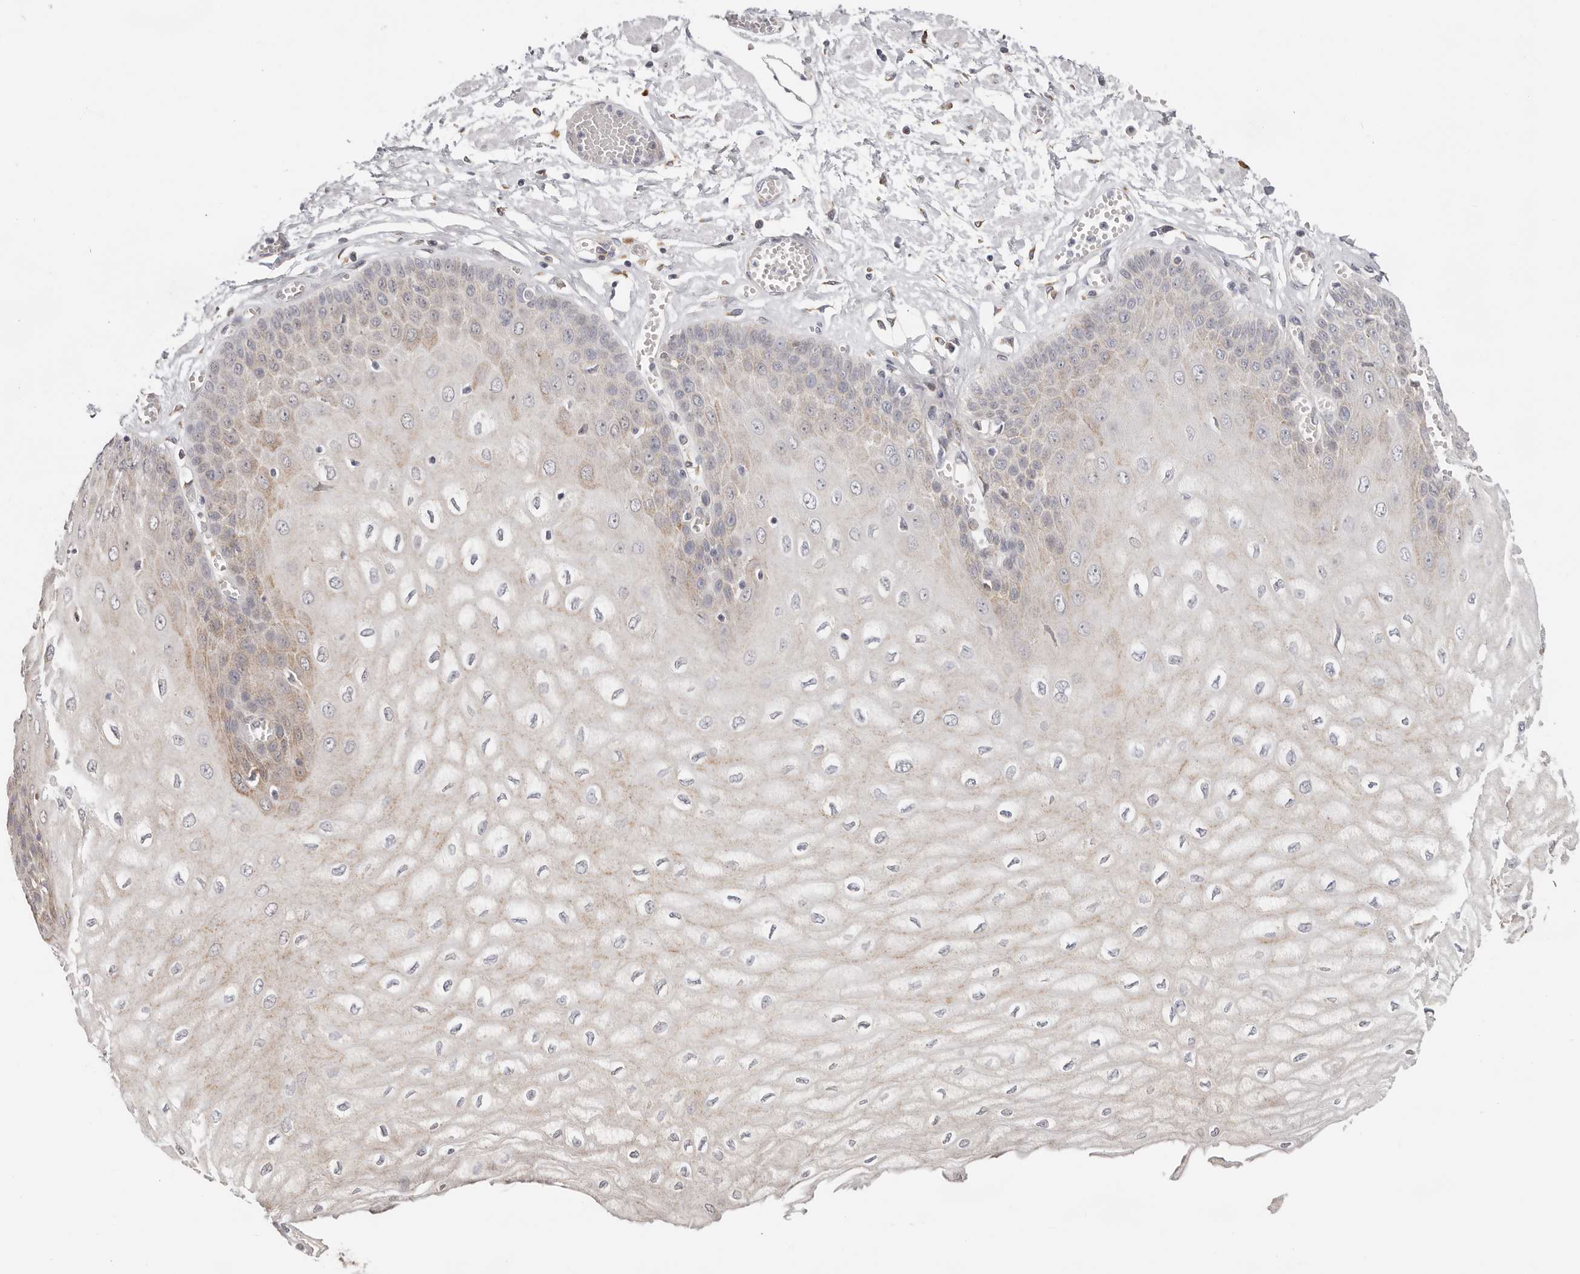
{"staining": {"intensity": "weak", "quantity": "25%-75%", "location": "cytoplasmic/membranous"}, "tissue": "esophagus", "cell_type": "Squamous epithelial cells", "image_type": "normal", "snomed": [{"axis": "morphology", "description": "Normal tissue, NOS"}, {"axis": "topography", "description": "Esophagus"}], "caption": "Immunohistochemical staining of normal esophagus exhibits weak cytoplasmic/membranous protein positivity in approximately 25%-75% of squamous epithelial cells. (DAB IHC, brown staining for protein, blue staining for nuclei).", "gene": "IL32", "patient": {"sex": "male", "age": 60}}